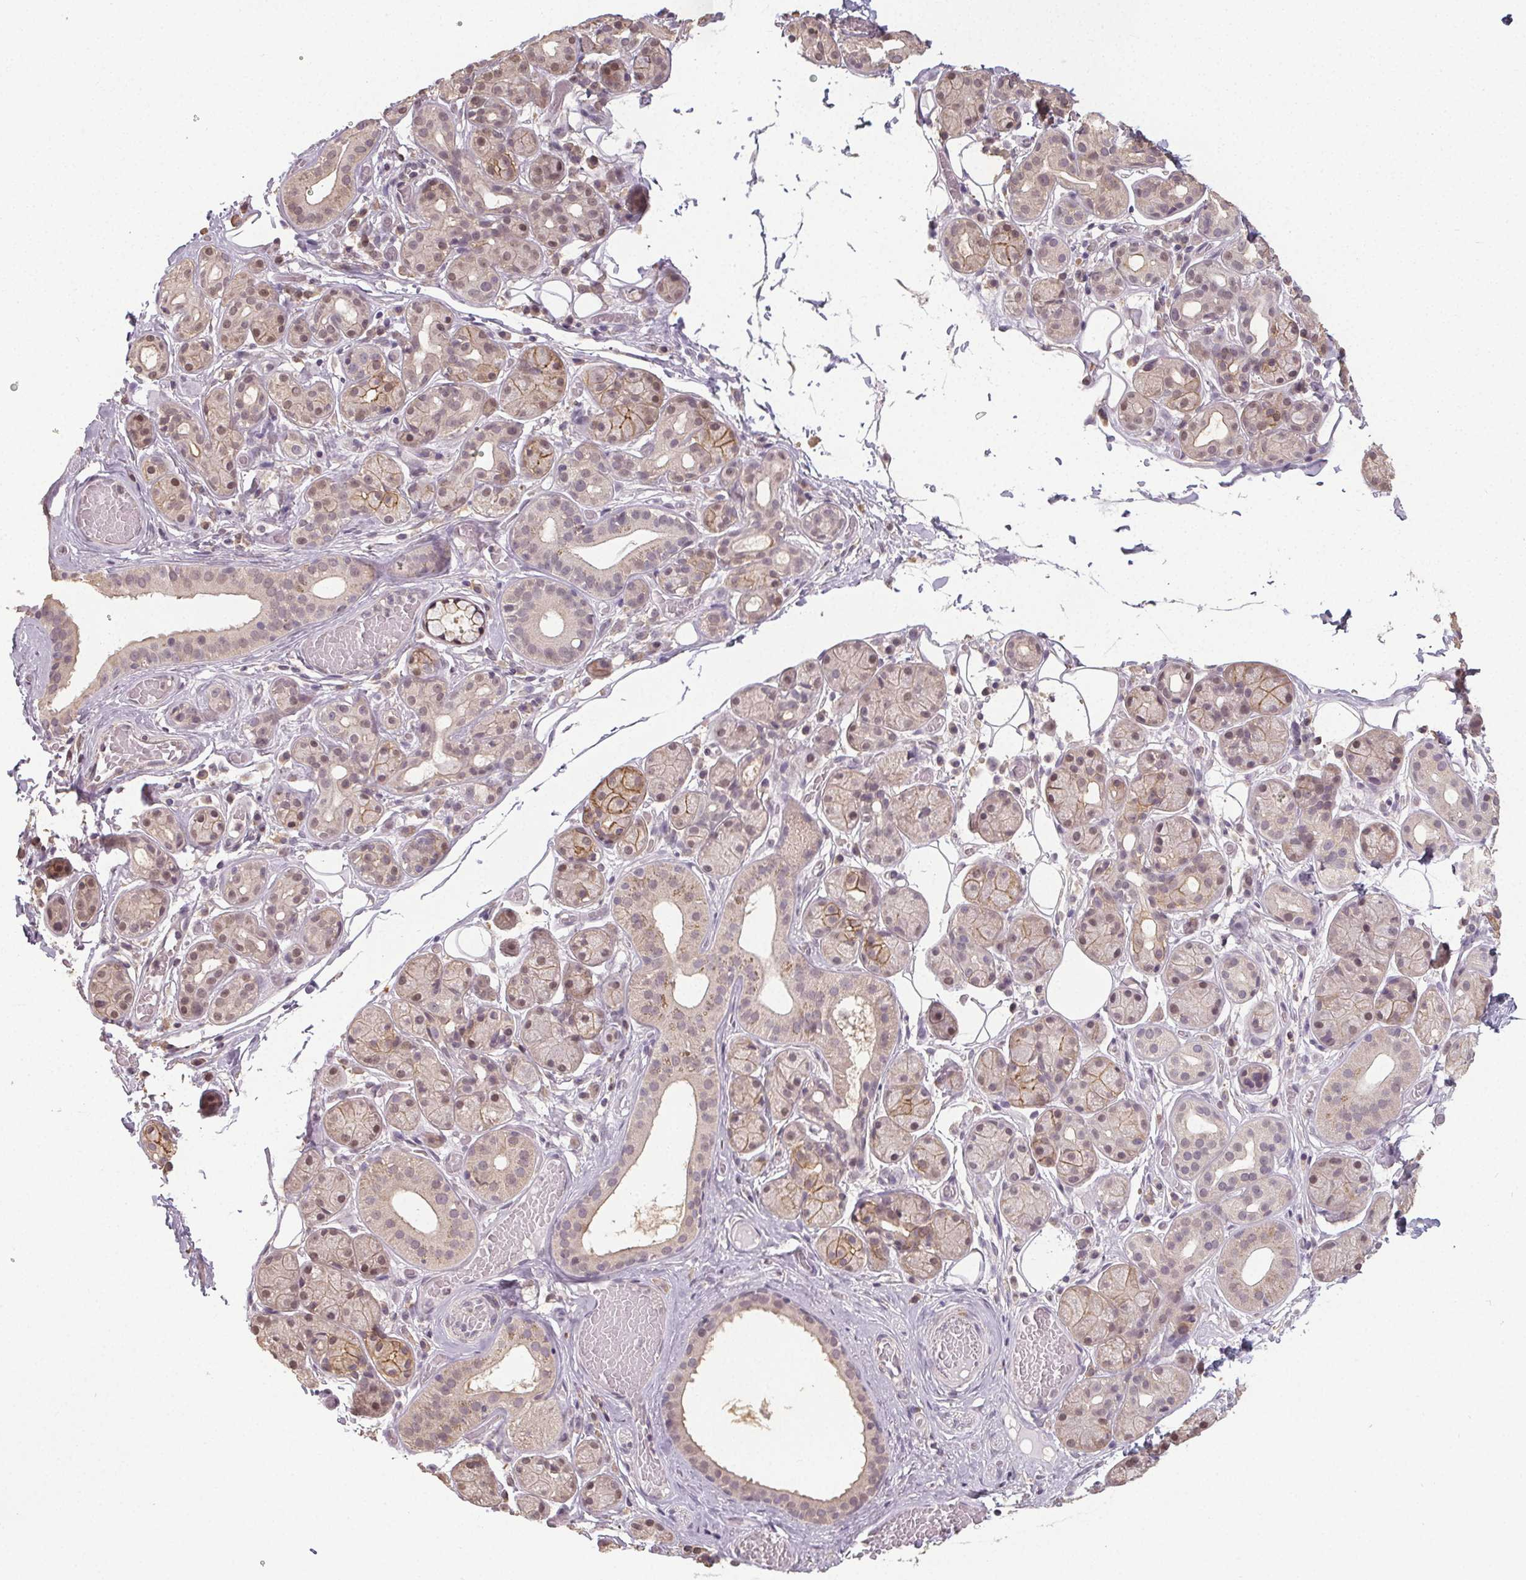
{"staining": {"intensity": "moderate", "quantity": "<25%", "location": "cytoplasmic/membranous"}, "tissue": "salivary gland", "cell_type": "Glandular cells", "image_type": "normal", "snomed": [{"axis": "morphology", "description": "Normal tissue, NOS"}, {"axis": "topography", "description": "Salivary gland"}, {"axis": "topography", "description": "Peripheral nerve tissue"}], "caption": "Protein staining displays moderate cytoplasmic/membranous positivity in approximately <25% of glandular cells in normal salivary gland.", "gene": "SLC26A2", "patient": {"sex": "male", "age": 71}}